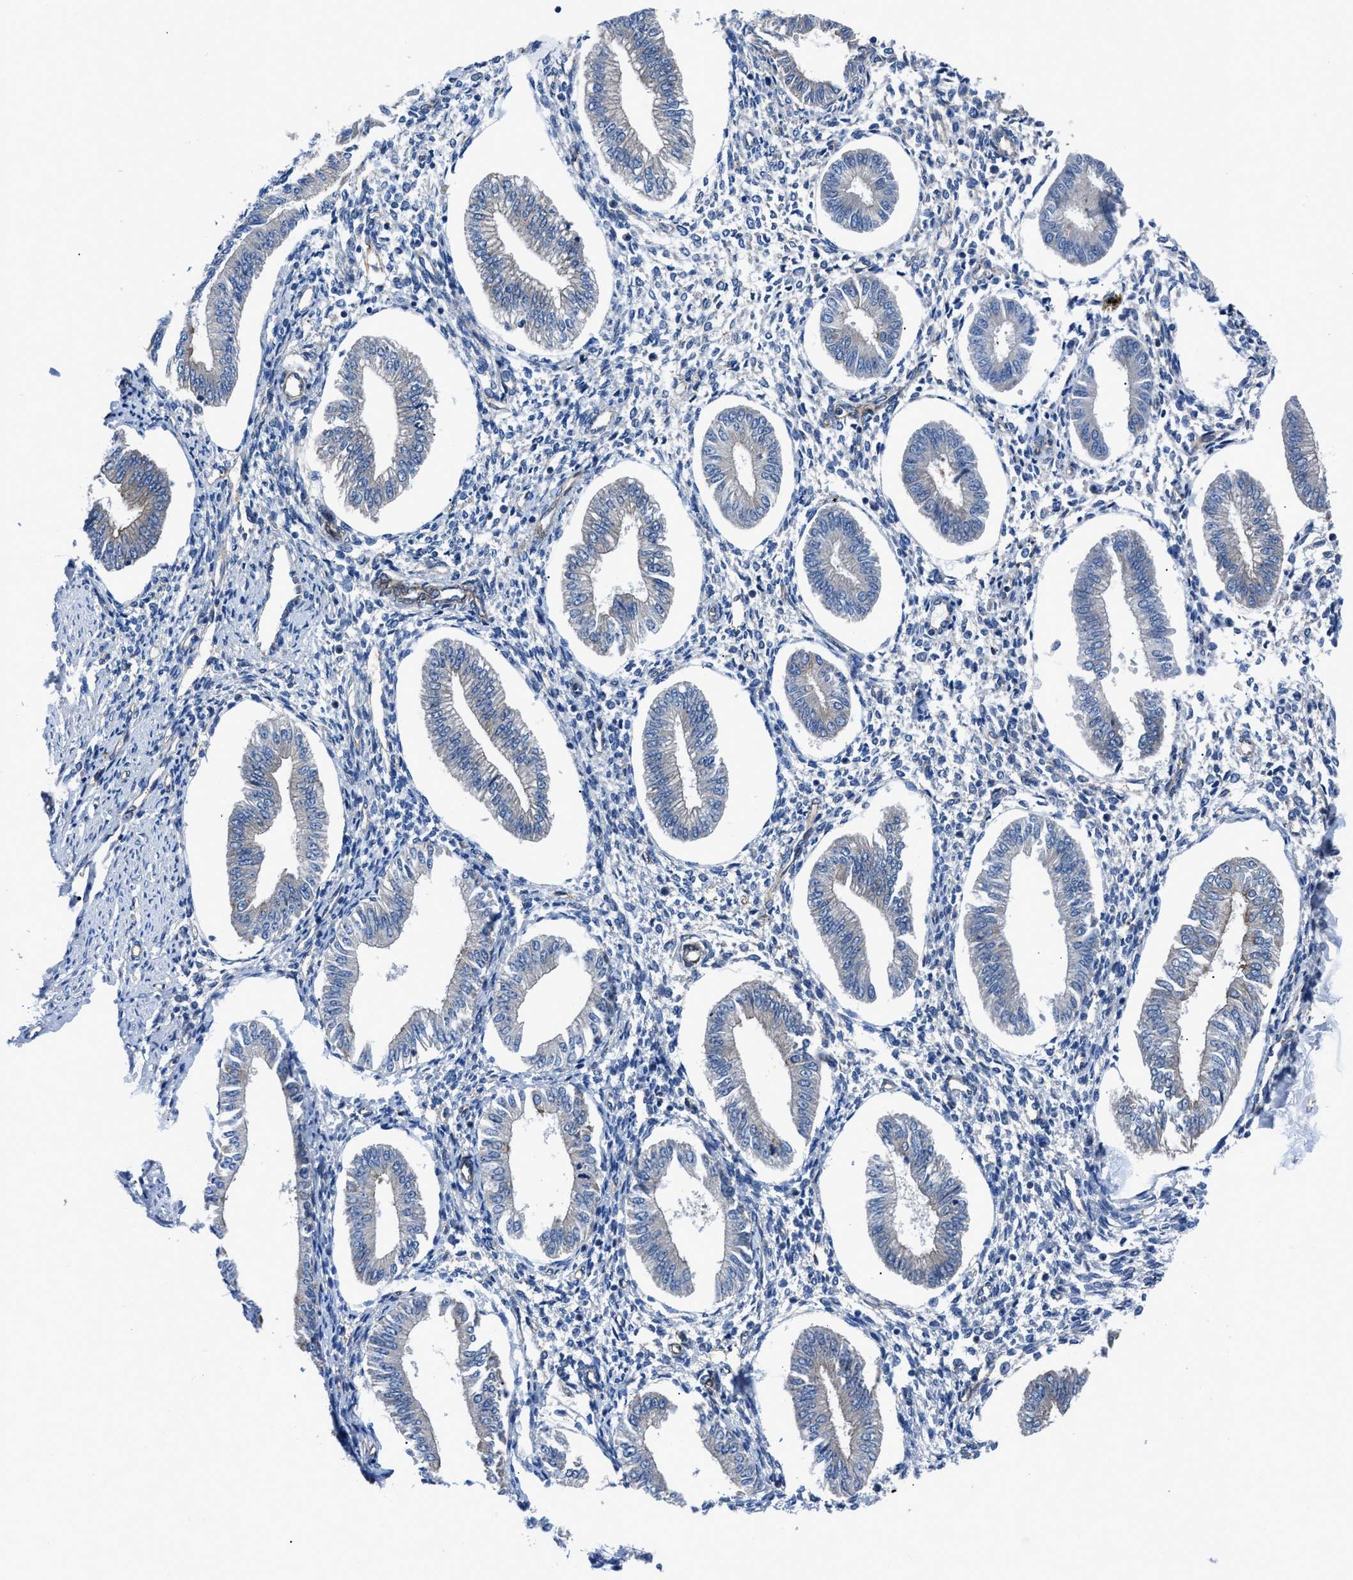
{"staining": {"intensity": "negative", "quantity": "none", "location": "none"}, "tissue": "endometrium", "cell_type": "Cells in endometrial stroma", "image_type": "normal", "snomed": [{"axis": "morphology", "description": "Normal tissue, NOS"}, {"axis": "topography", "description": "Endometrium"}], "caption": "The immunohistochemistry (IHC) micrograph has no significant positivity in cells in endometrial stroma of endometrium. The staining was performed using DAB to visualize the protein expression in brown, while the nuclei were stained in blue with hematoxylin (Magnification: 20x).", "gene": "TRIP4", "patient": {"sex": "female", "age": 50}}